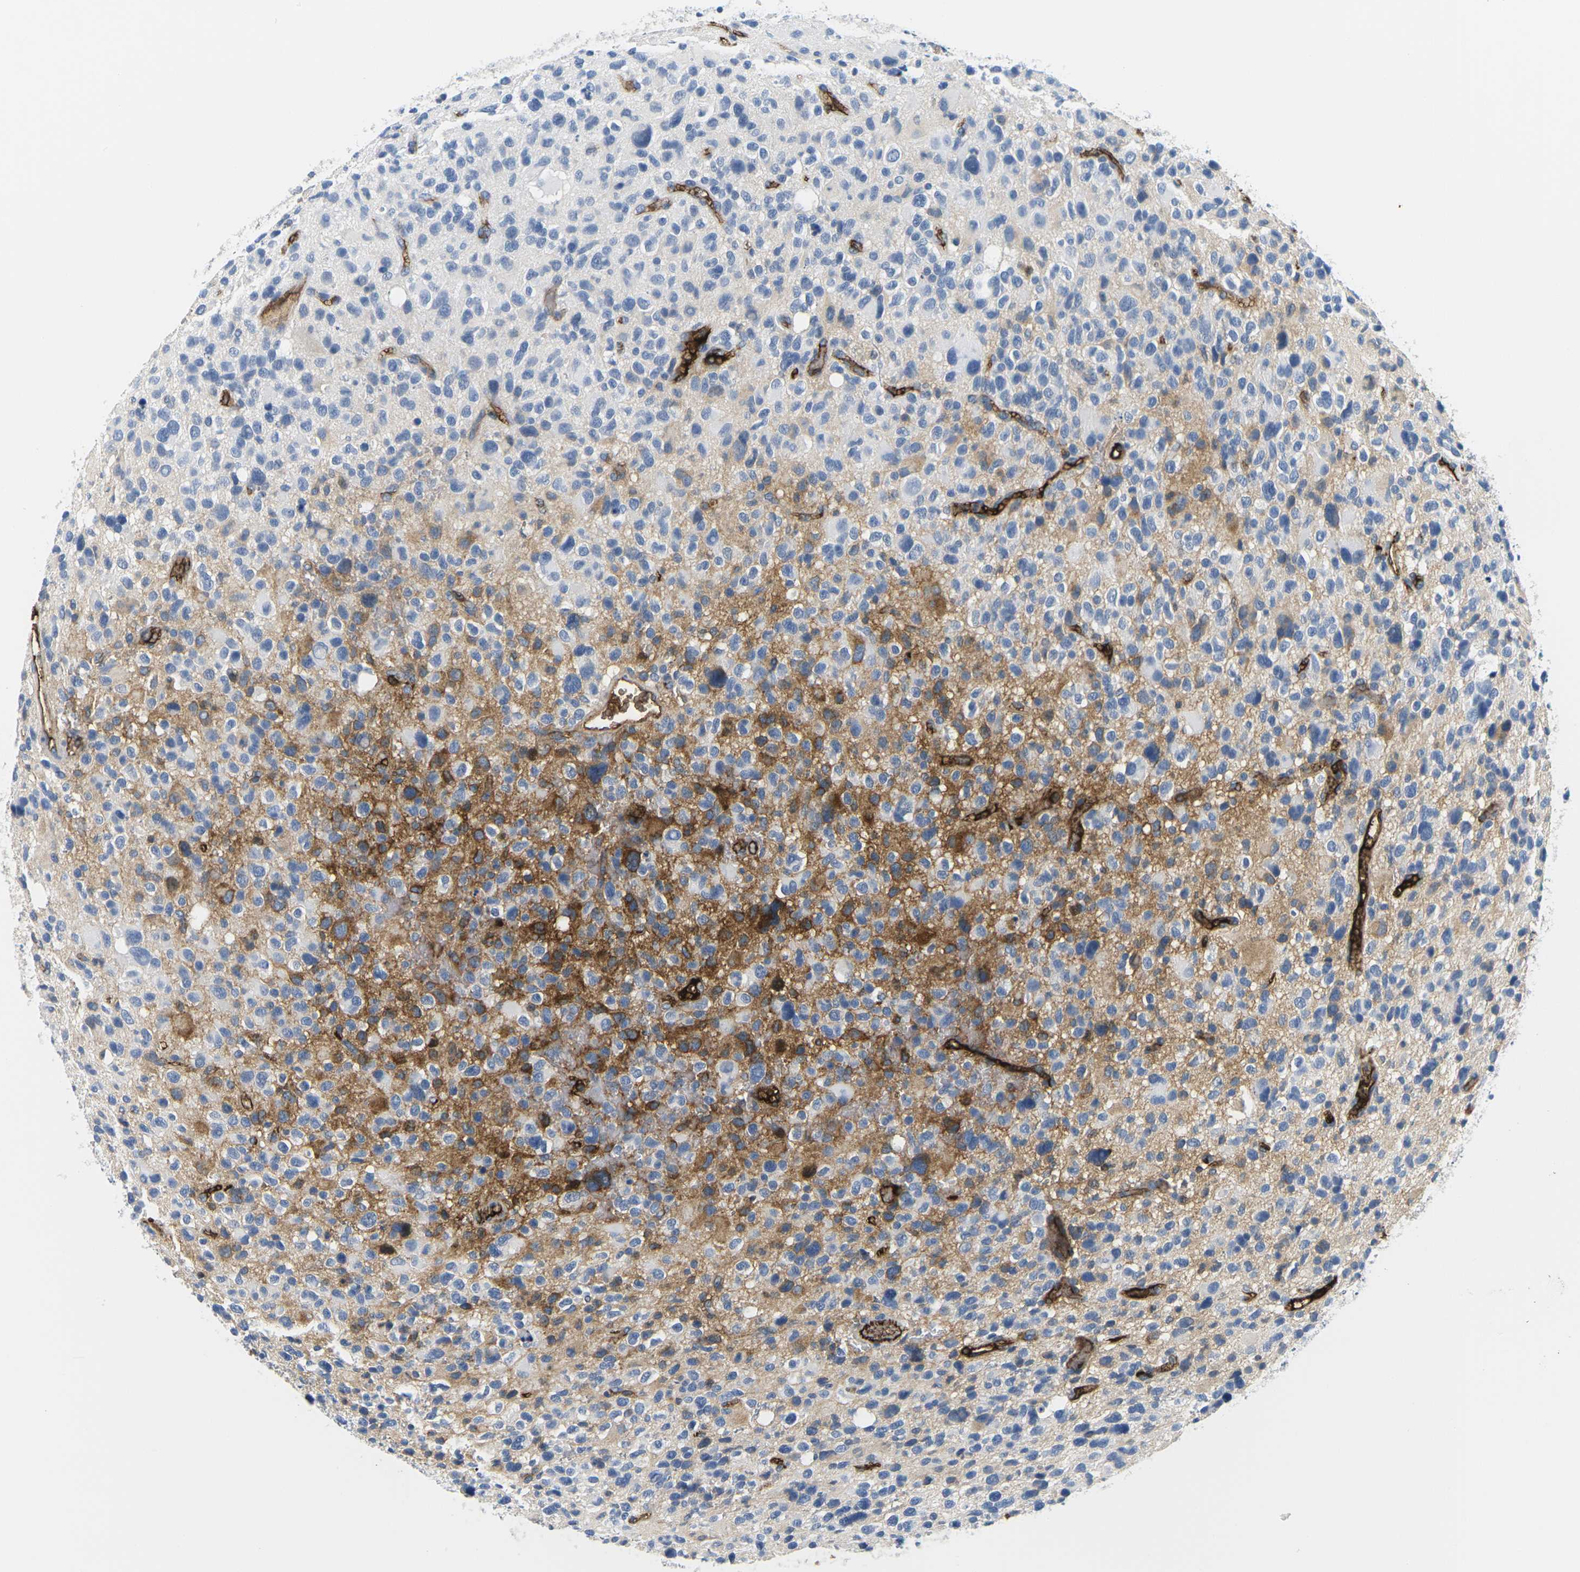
{"staining": {"intensity": "moderate", "quantity": "25%-75%", "location": "cytoplasmic/membranous"}, "tissue": "glioma", "cell_type": "Tumor cells", "image_type": "cancer", "snomed": [{"axis": "morphology", "description": "Glioma, malignant, High grade"}, {"axis": "topography", "description": "Brain"}], "caption": "IHC photomicrograph of human high-grade glioma (malignant) stained for a protein (brown), which exhibits medium levels of moderate cytoplasmic/membranous expression in approximately 25%-75% of tumor cells.", "gene": "APOB", "patient": {"sex": "male", "age": 48}}